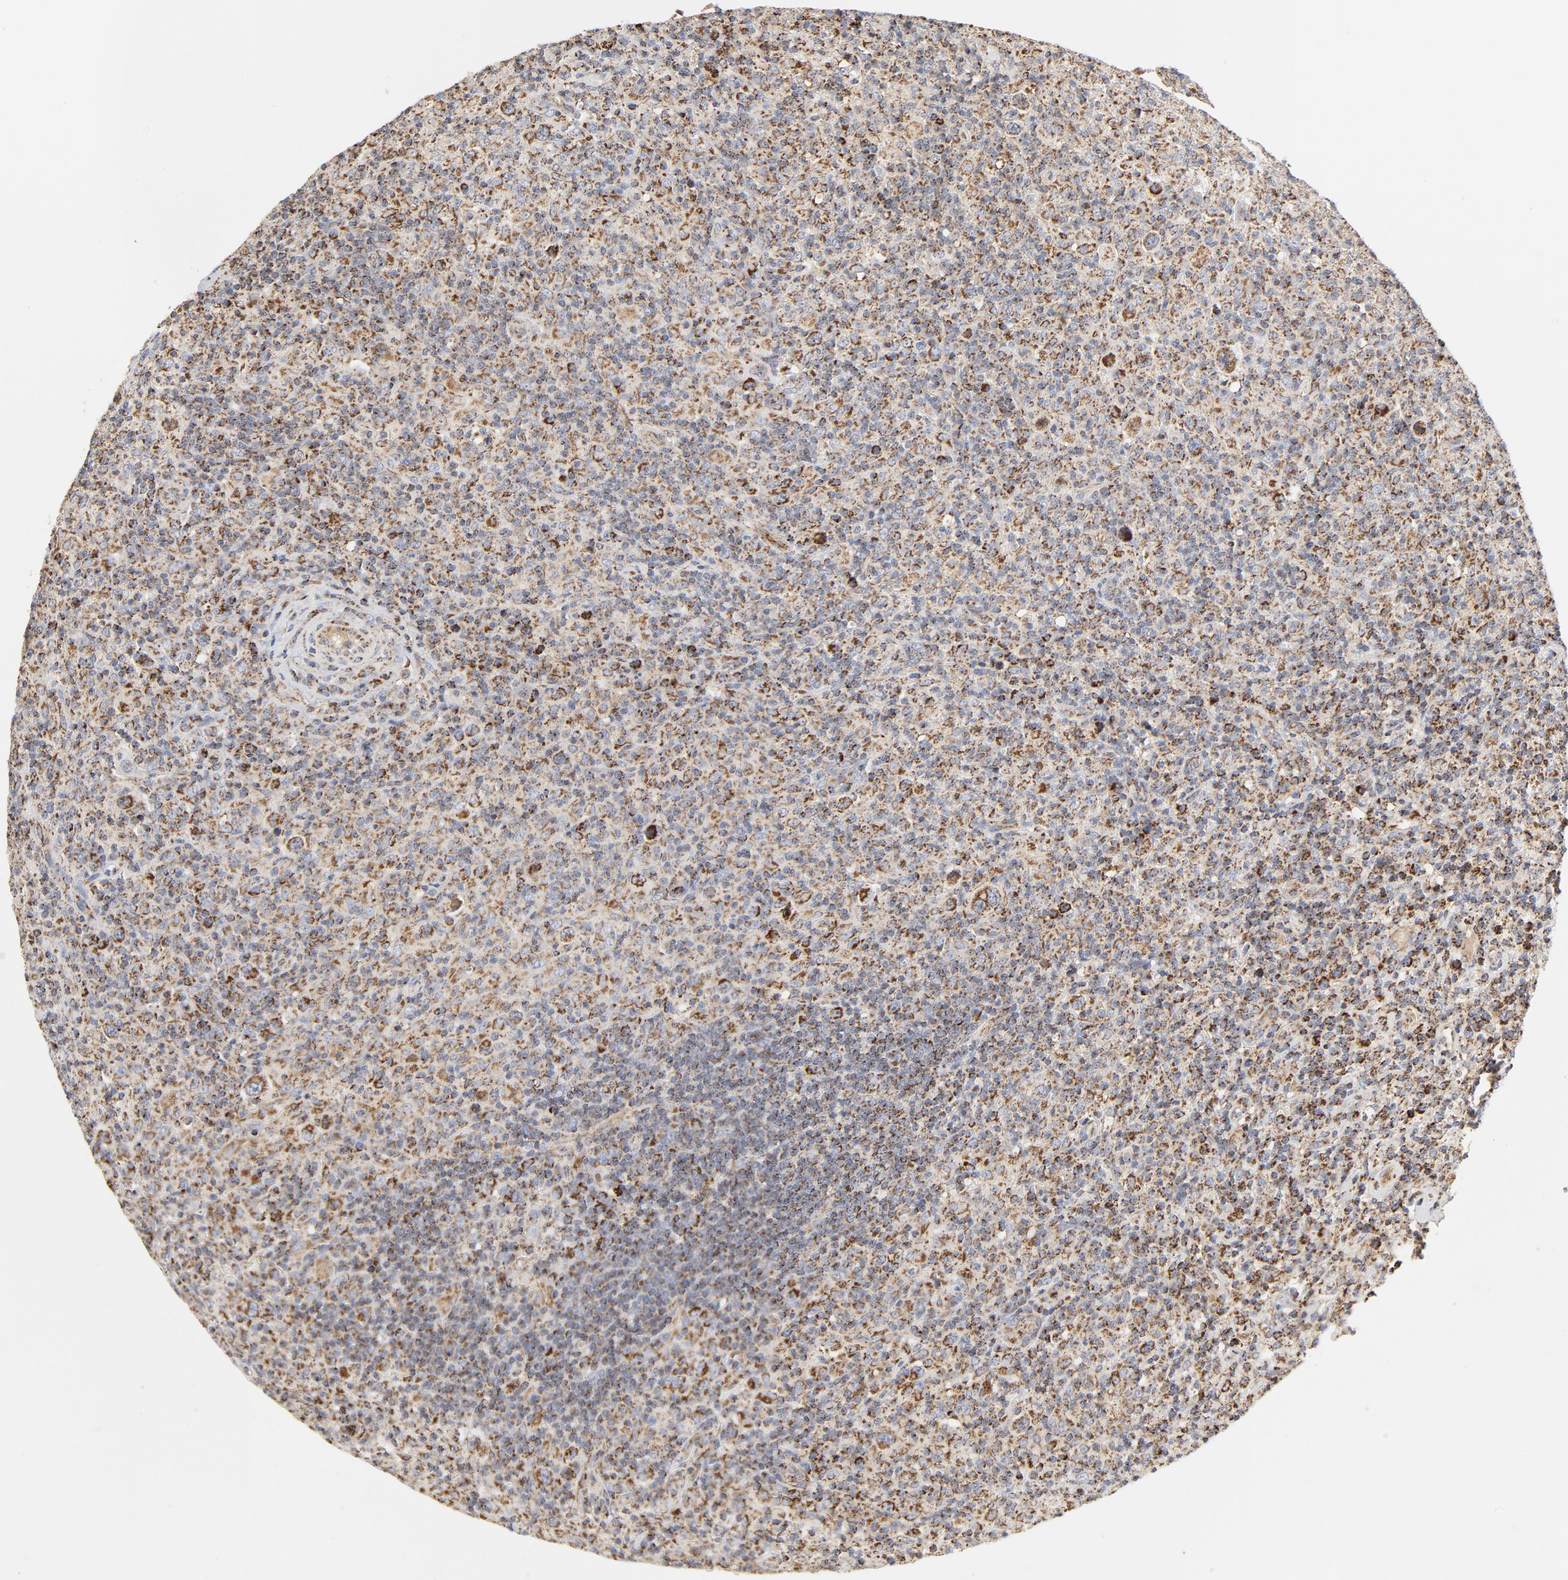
{"staining": {"intensity": "strong", "quantity": ">75%", "location": "cytoplasmic/membranous"}, "tissue": "lymphoma", "cell_type": "Tumor cells", "image_type": "cancer", "snomed": [{"axis": "morphology", "description": "Hodgkin's disease, NOS"}, {"axis": "topography", "description": "Lymph node"}], "caption": "IHC photomicrograph of Hodgkin's disease stained for a protein (brown), which shows high levels of strong cytoplasmic/membranous expression in about >75% of tumor cells.", "gene": "PCNX4", "patient": {"sex": "male", "age": 65}}